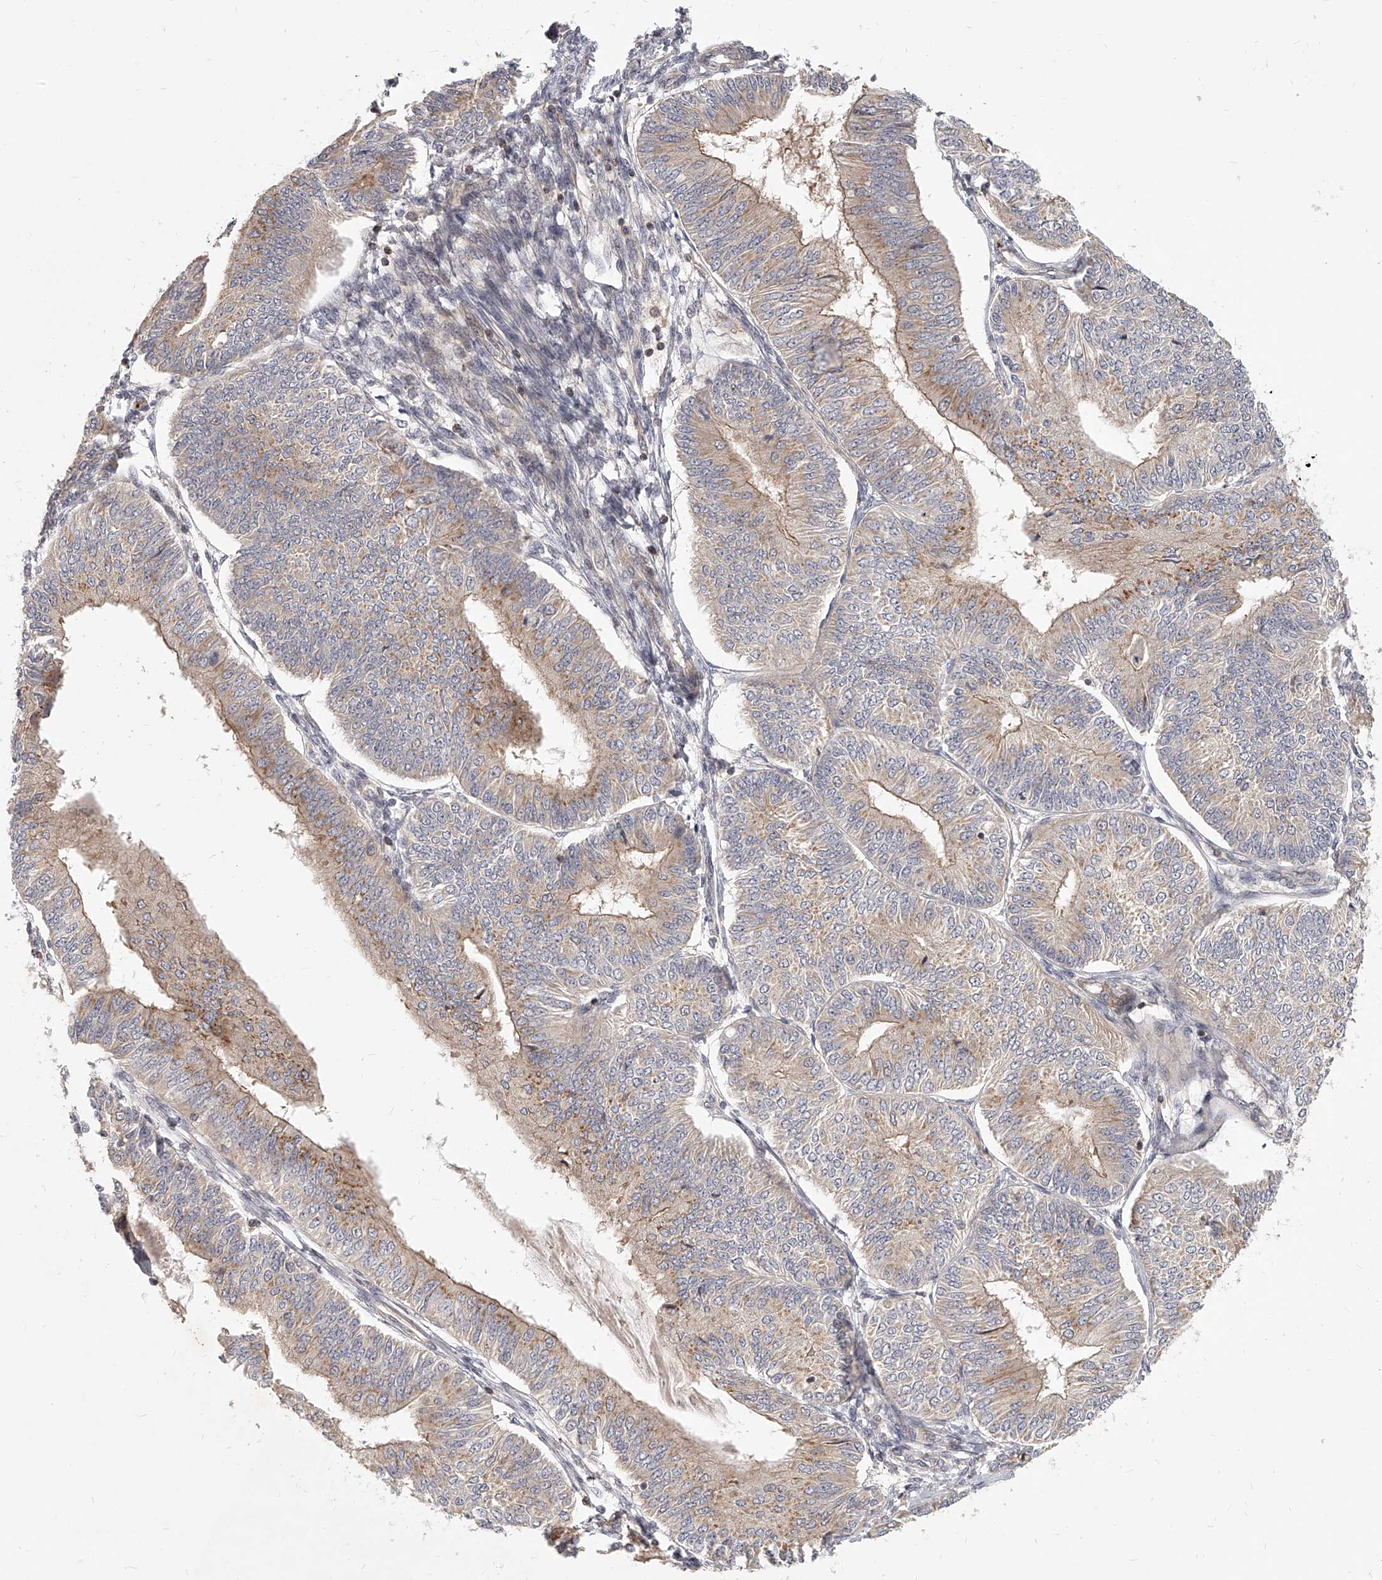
{"staining": {"intensity": "weak", "quantity": ">75%", "location": "cytoplasmic/membranous"}, "tissue": "endometrial cancer", "cell_type": "Tumor cells", "image_type": "cancer", "snomed": [{"axis": "morphology", "description": "Adenocarcinoma, NOS"}, {"axis": "topography", "description": "Endometrium"}], "caption": "IHC histopathology image of neoplastic tissue: human endometrial adenocarcinoma stained using IHC demonstrates low levels of weak protein expression localized specifically in the cytoplasmic/membranous of tumor cells, appearing as a cytoplasmic/membranous brown color.", "gene": "SLC37A1", "patient": {"sex": "female", "age": 58}}